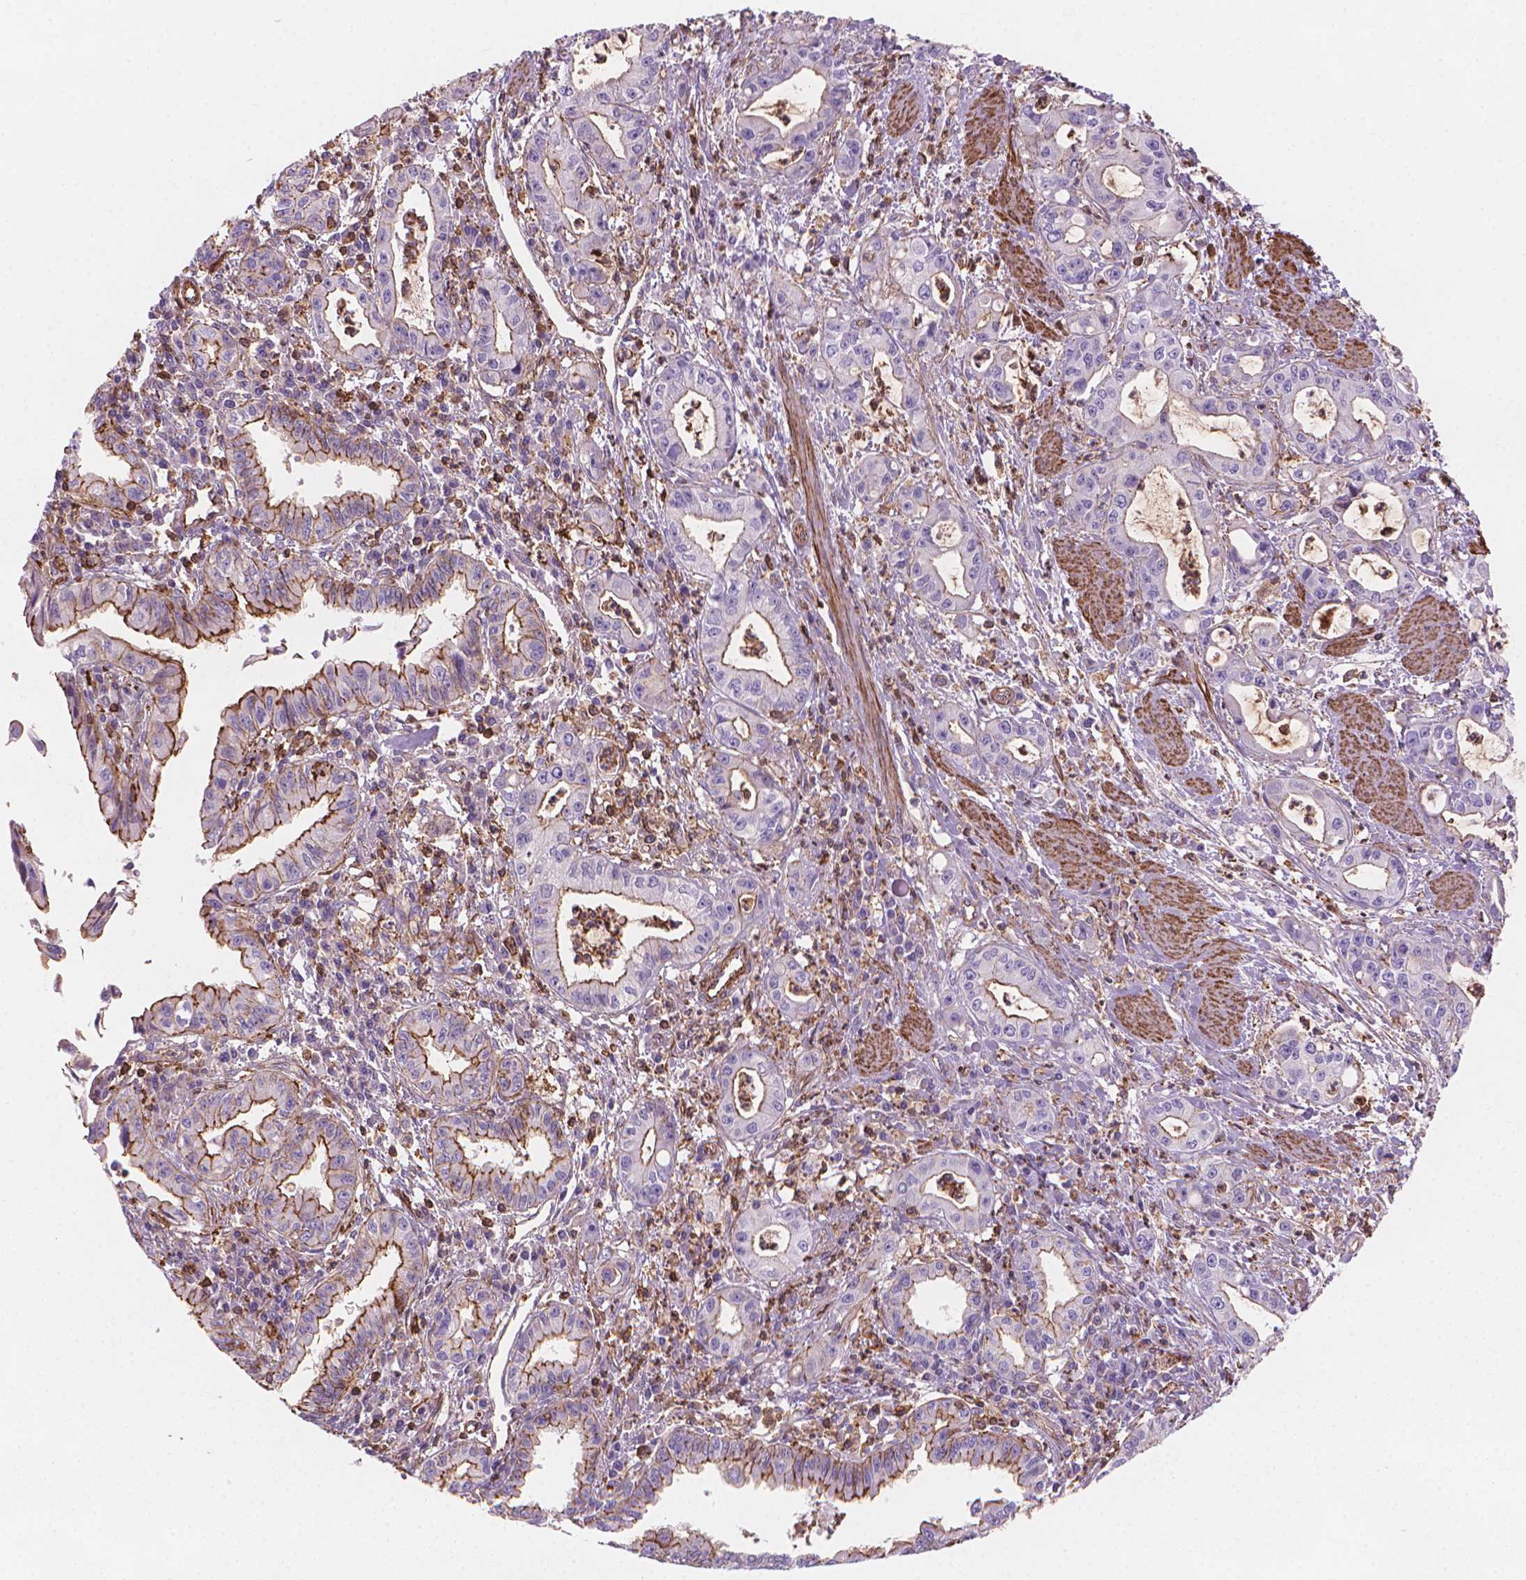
{"staining": {"intensity": "moderate", "quantity": "<25%", "location": "cytoplasmic/membranous"}, "tissue": "pancreatic cancer", "cell_type": "Tumor cells", "image_type": "cancer", "snomed": [{"axis": "morphology", "description": "Adenocarcinoma, NOS"}, {"axis": "topography", "description": "Pancreas"}], "caption": "Immunohistochemistry histopathology image of pancreatic cancer (adenocarcinoma) stained for a protein (brown), which reveals low levels of moderate cytoplasmic/membranous staining in about <25% of tumor cells.", "gene": "PATJ", "patient": {"sex": "male", "age": 72}}